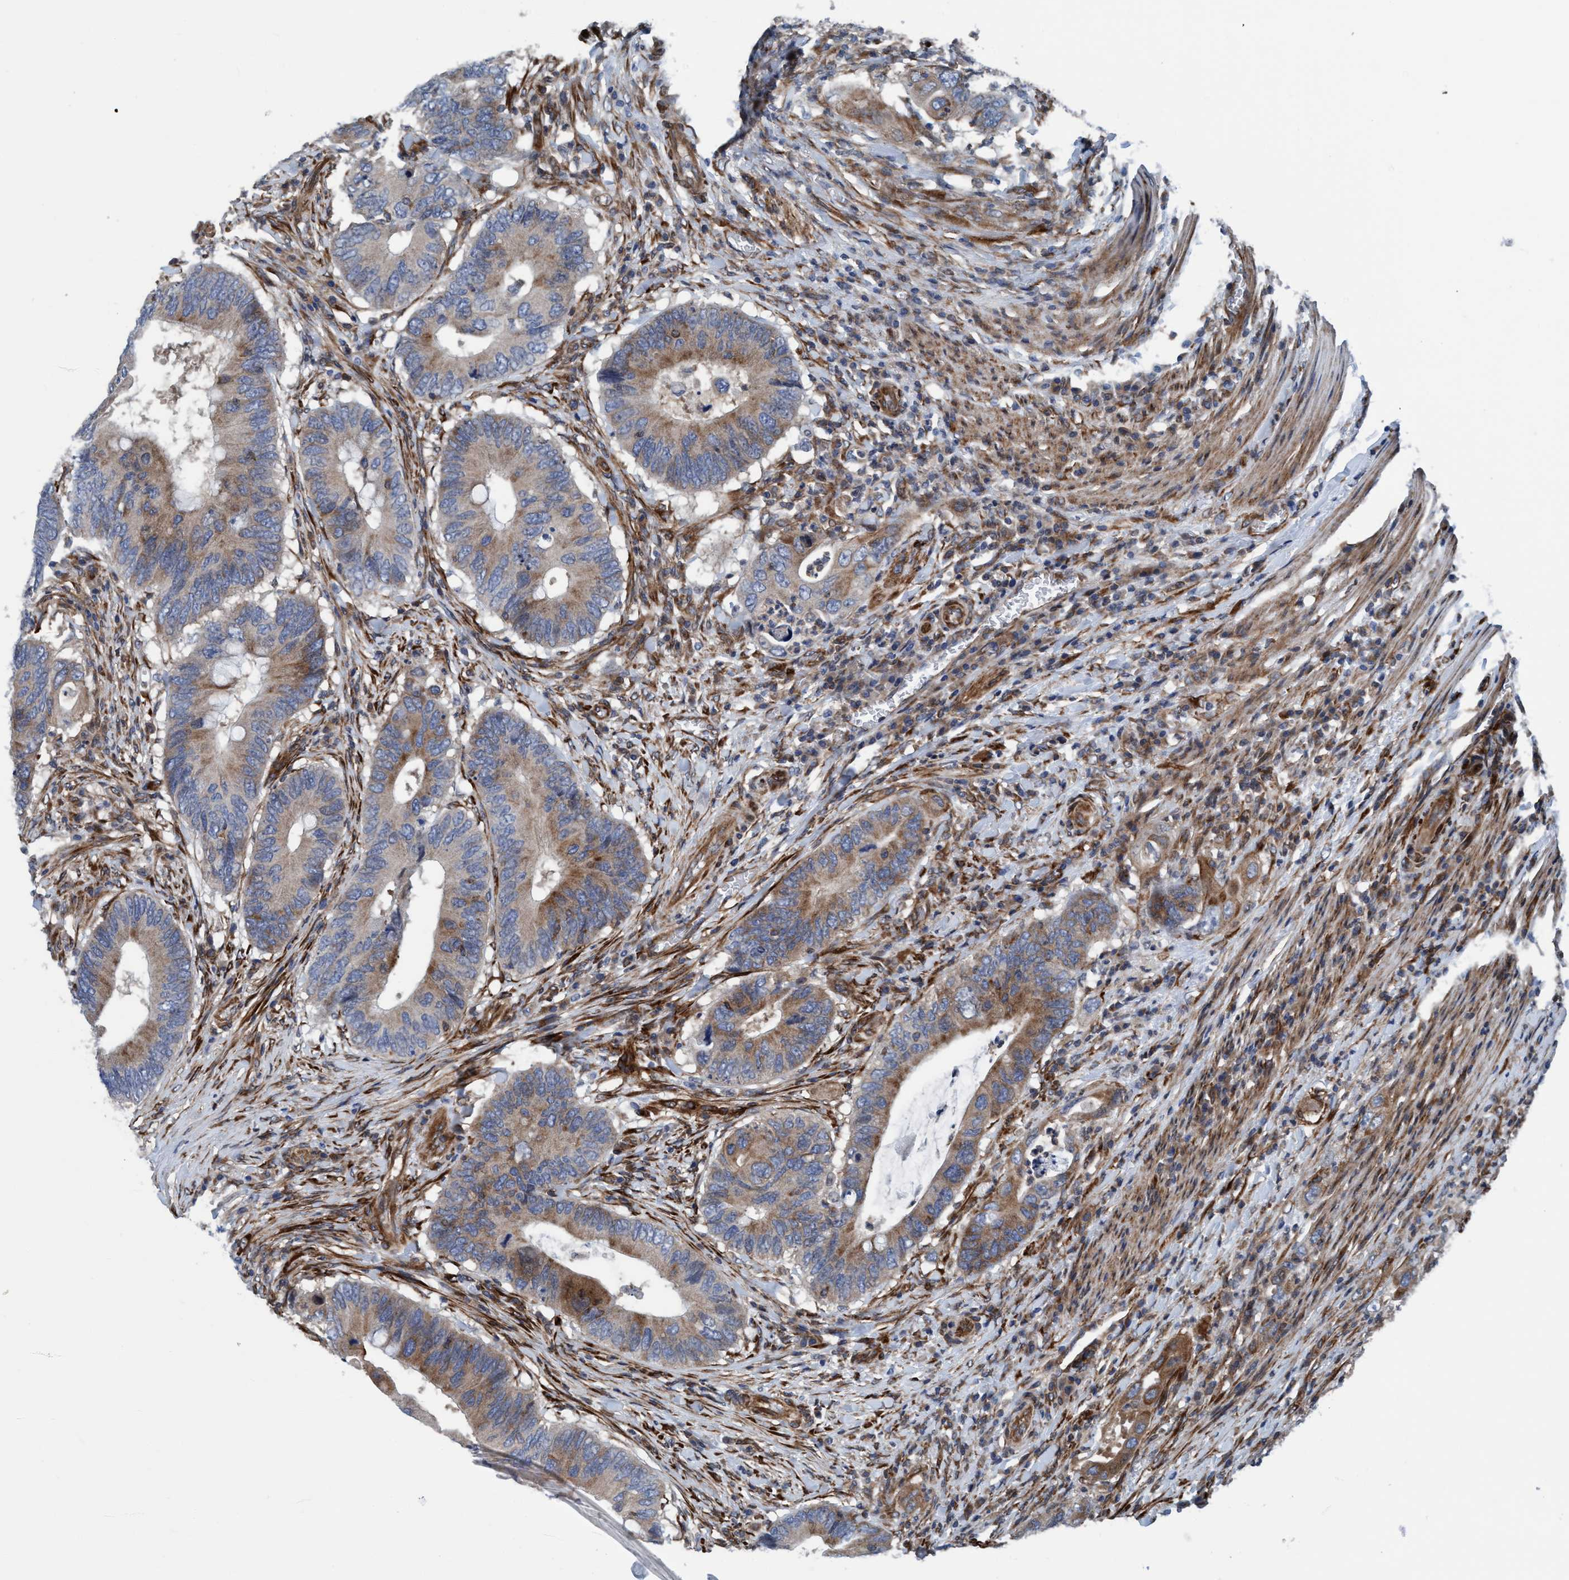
{"staining": {"intensity": "moderate", "quantity": ">75%", "location": "cytoplasmic/membranous"}, "tissue": "colorectal cancer", "cell_type": "Tumor cells", "image_type": "cancer", "snomed": [{"axis": "morphology", "description": "Adenocarcinoma, NOS"}, {"axis": "topography", "description": "Colon"}], "caption": "IHC staining of colorectal cancer (adenocarcinoma), which exhibits medium levels of moderate cytoplasmic/membranous positivity in approximately >75% of tumor cells indicating moderate cytoplasmic/membranous protein positivity. The staining was performed using DAB (3,3'-diaminobenzidine) (brown) for protein detection and nuclei were counterstained in hematoxylin (blue).", "gene": "NMT1", "patient": {"sex": "male", "age": 71}}